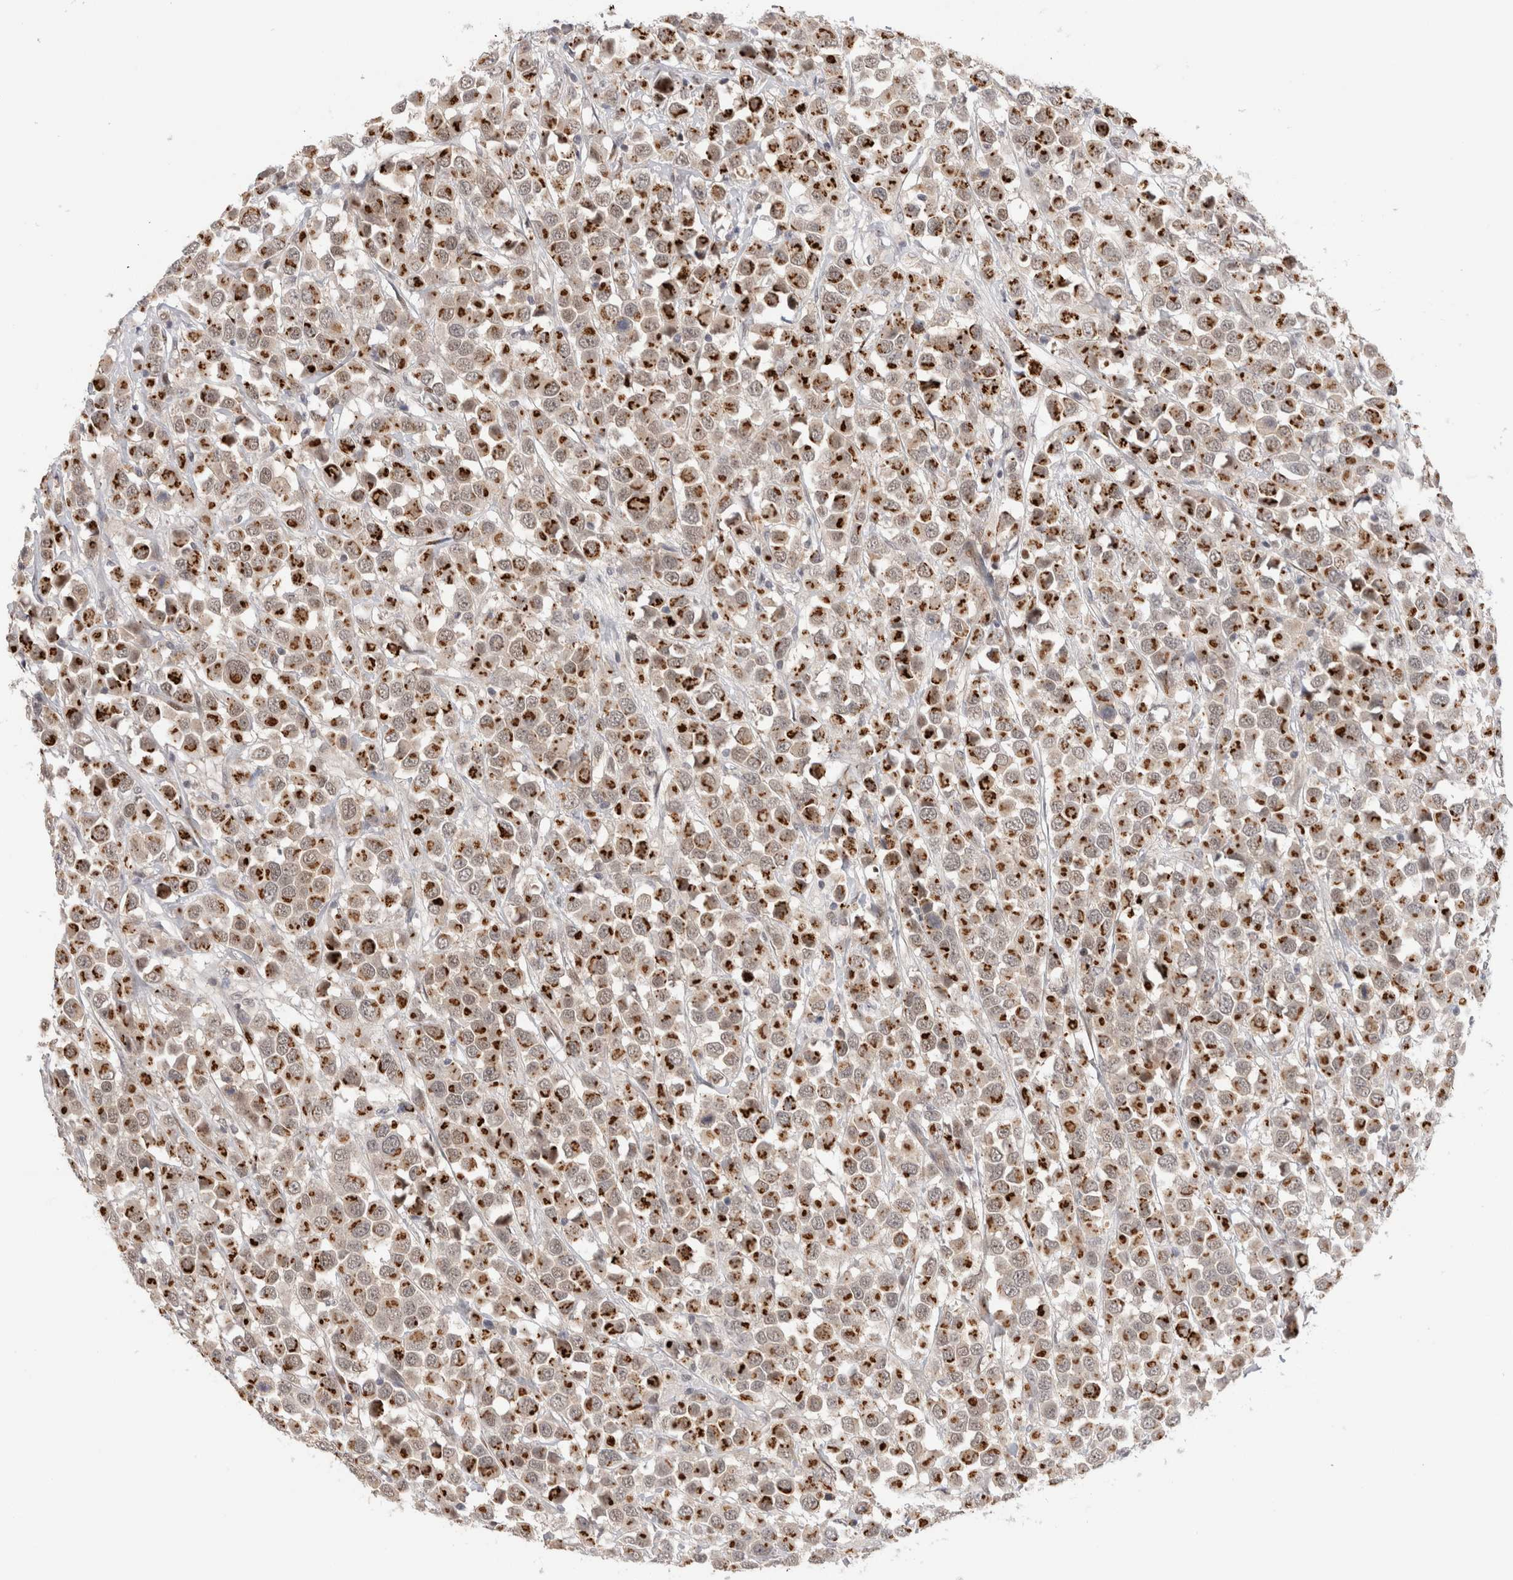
{"staining": {"intensity": "strong", "quantity": ">75%", "location": "cytoplasmic/membranous"}, "tissue": "breast cancer", "cell_type": "Tumor cells", "image_type": "cancer", "snomed": [{"axis": "morphology", "description": "Duct carcinoma"}, {"axis": "topography", "description": "Breast"}], "caption": "High-power microscopy captured an immunohistochemistry image of breast infiltrating ductal carcinoma, revealing strong cytoplasmic/membranous staining in approximately >75% of tumor cells. (Brightfield microscopy of DAB IHC at high magnification).", "gene": "VPS28", "patient": {"sex": "female", "age": 61}}